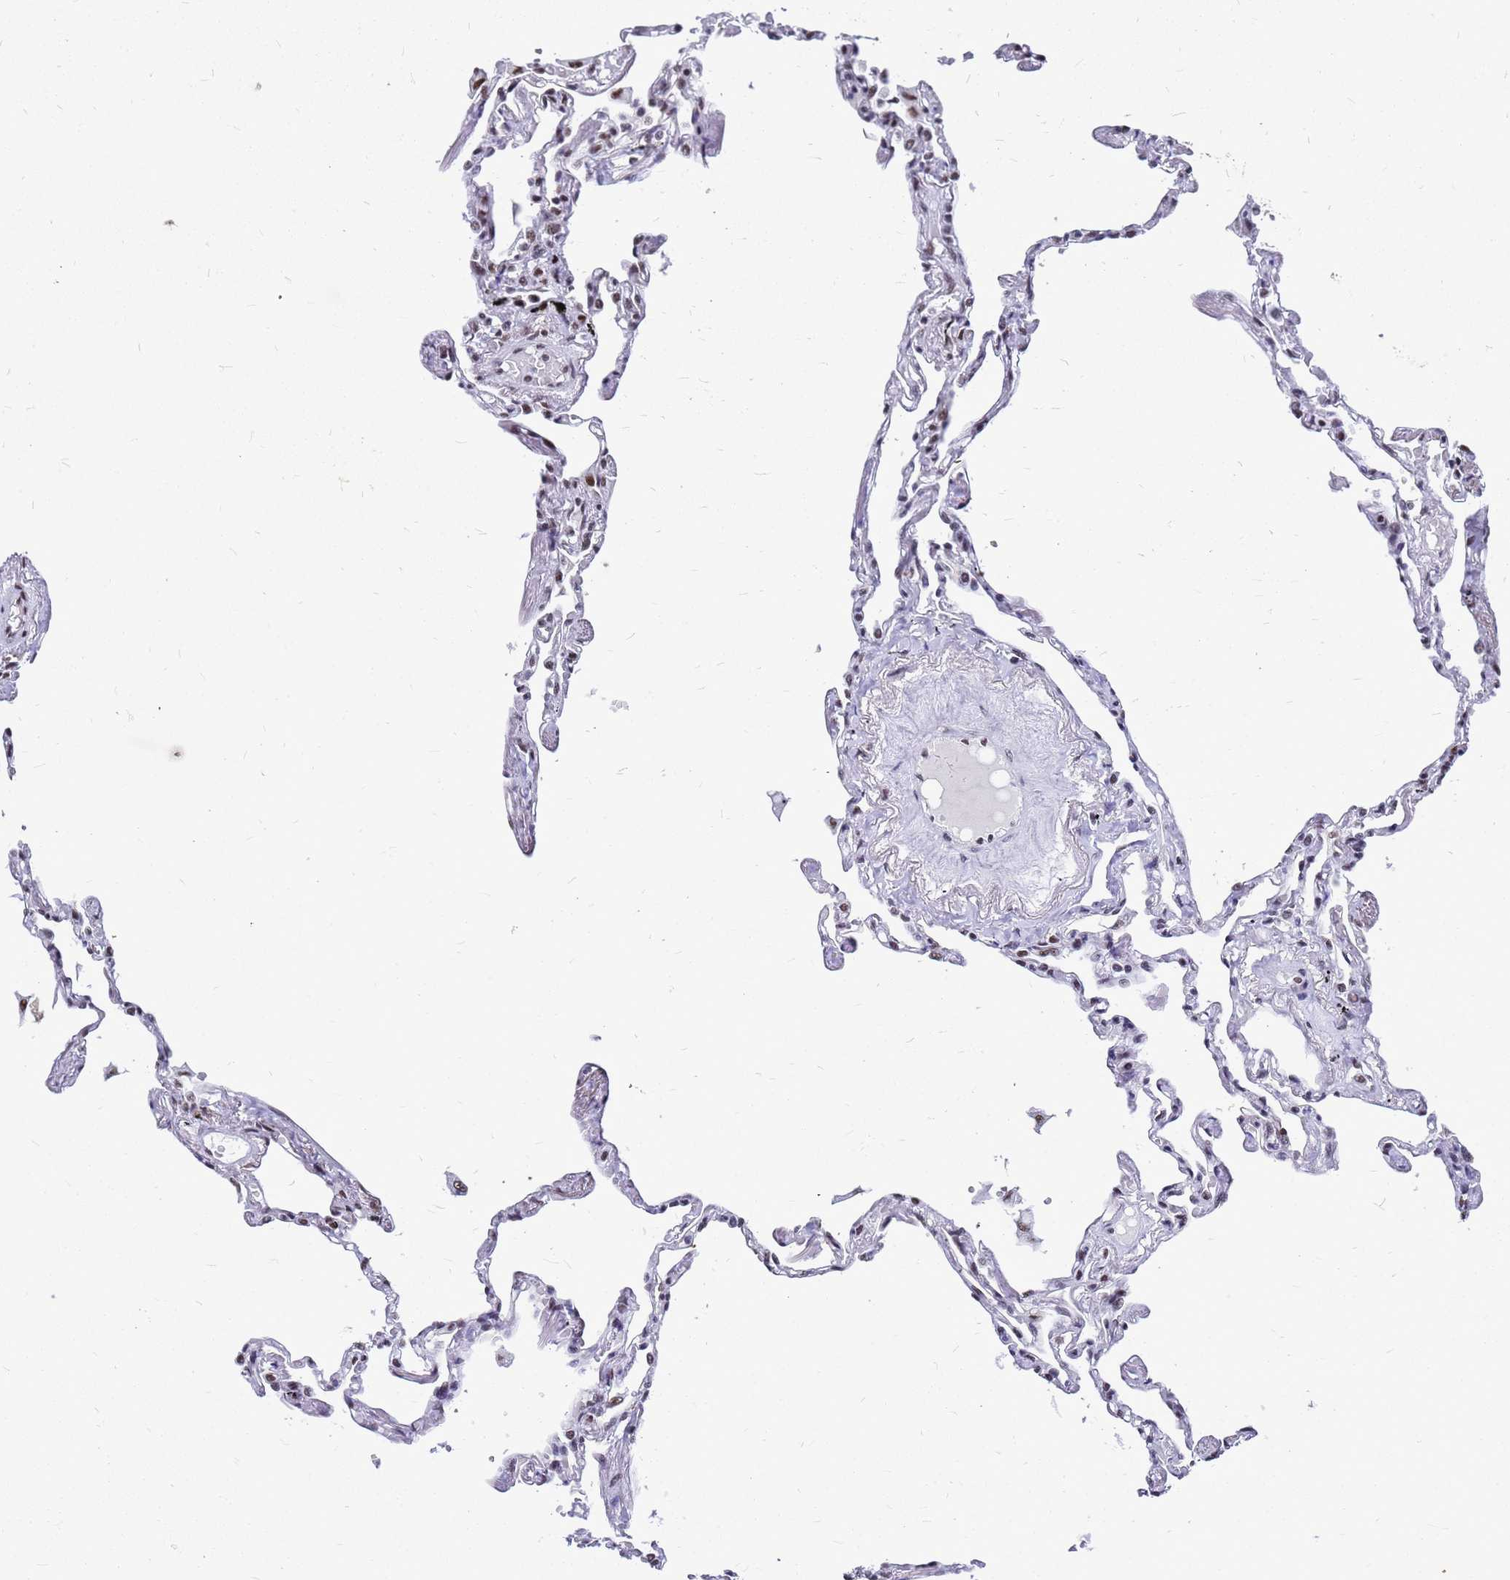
{"staining": {"intensity": "weak", "quantity": "25%-75%", "location": "nuclear"}, "tissue": "lung", "cell_type": "Alveolar cells", "image_type": "normal", "snomed": [{"axis": "morphology", "description": "Normal tissue, NOS"}, {"axis": "topography", "description": "Lung"}], "caption": "Brown immunohistochemical staining in unremarkable human lung exhibits weak nuclear positivity in about 25%-75% of alveolar cells. The protein of interest is stained brown, and the nuclei are stained in blue (DAB (3,3'-diaminobenzidine) IHC with brightfield microscopy, high magnification).", "gene": "SART3", "patient": {"sex": "female", "age": 67}}